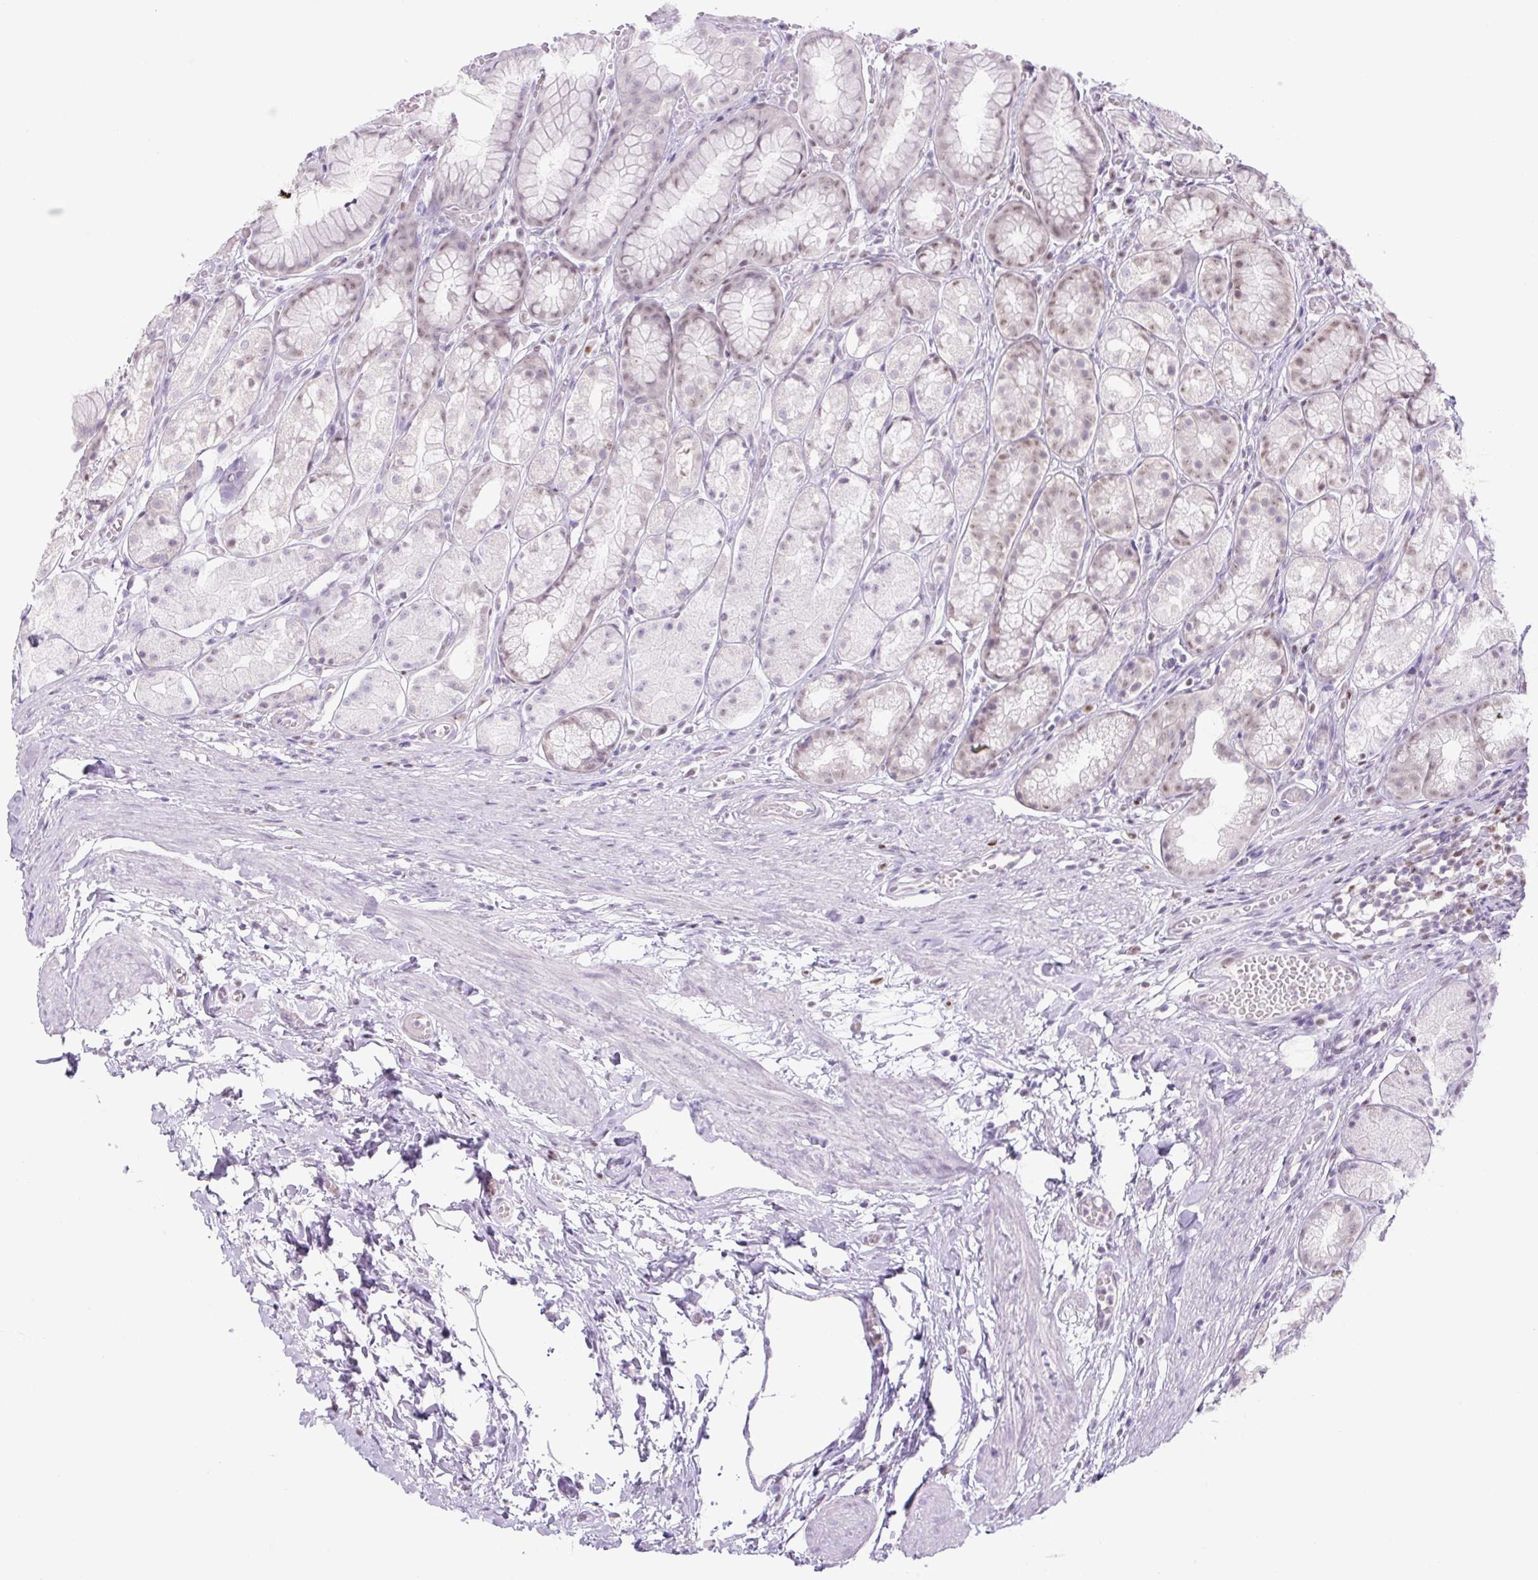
{"staining": {"intensity": "weak", "quantity": "<25%", "location": "nuclear"}, "tissue": "stomach", "cell_type": "Glandular cells", "image_type": "normal", "snomed": [{"axis": "morphology", "description": "Normal tissue, NOS"}, {"axis": "topography", "description": "Smooth muscle"}, {"axis": "topography", "description": "Stomach"}], "caption": "This is an IHC histopathology image of normal human stomach. There is no positivity in glandular cells.", "gene": "TLE3", "patient": {"sex": "male", "age": 70}}